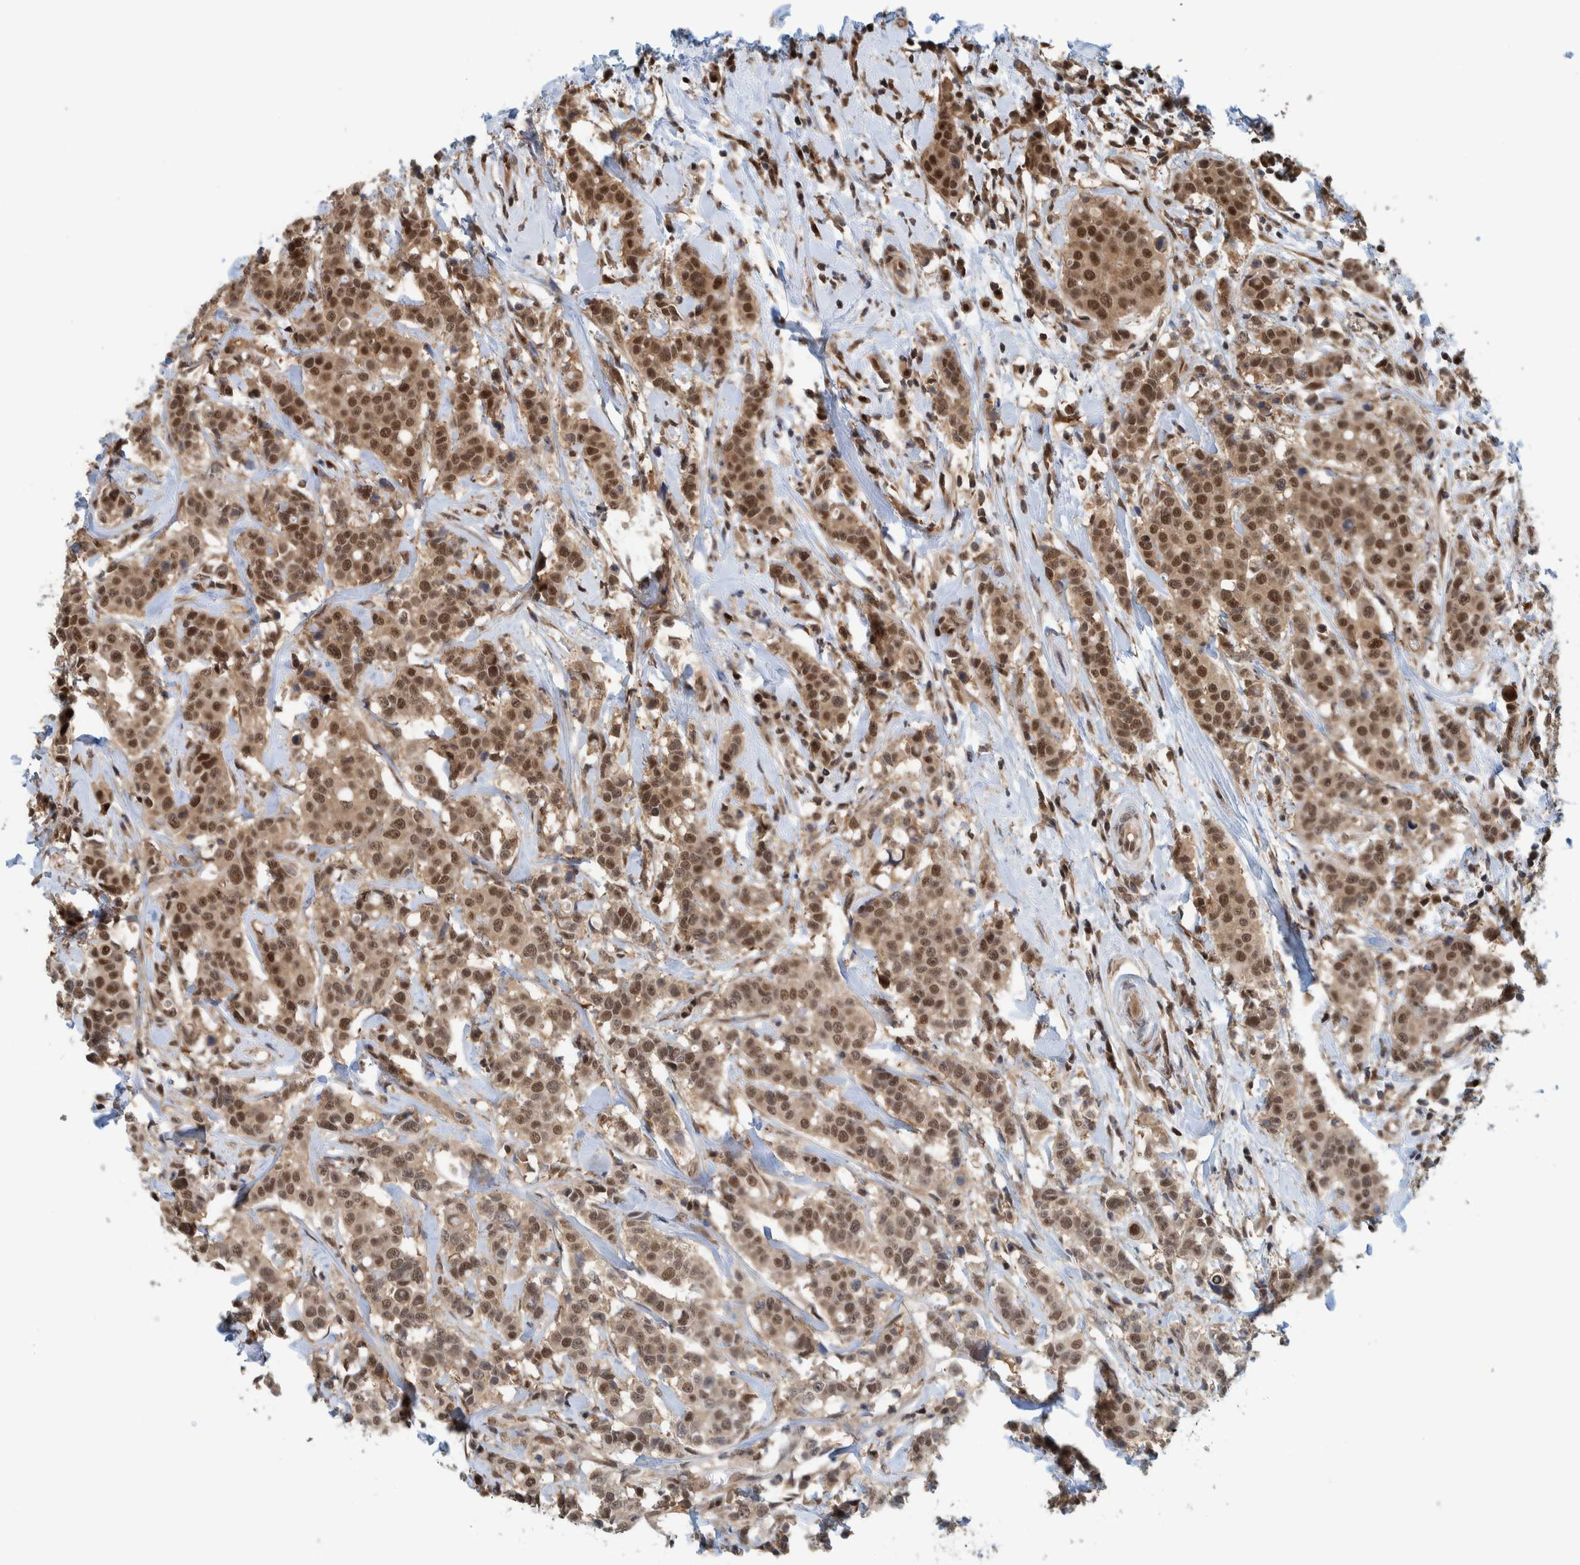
{"staining": {"intensity": "moderate", "quantity": ">75%", "location": "cytoplasmic/membranous,nuclear"}, "tissue": "breast cancer", "cell_type": "Tumor cells", "image_type": "cancer", "snomed": [{"axis": "morphology", "description": "Duct carcinoma"}, {"axis": "topography", "description": "Breast"}], "caption": "The image shows a brown stain indicating the presence of a protein in the cytoplasmic/membranous and nuclear of tumor cells in infiltrating ductal carcinoma (breast). (IHC, brightfield microscopy, high magnification).", "gene": "COPS3", "patient": {"sex": "female", "age": 27}}